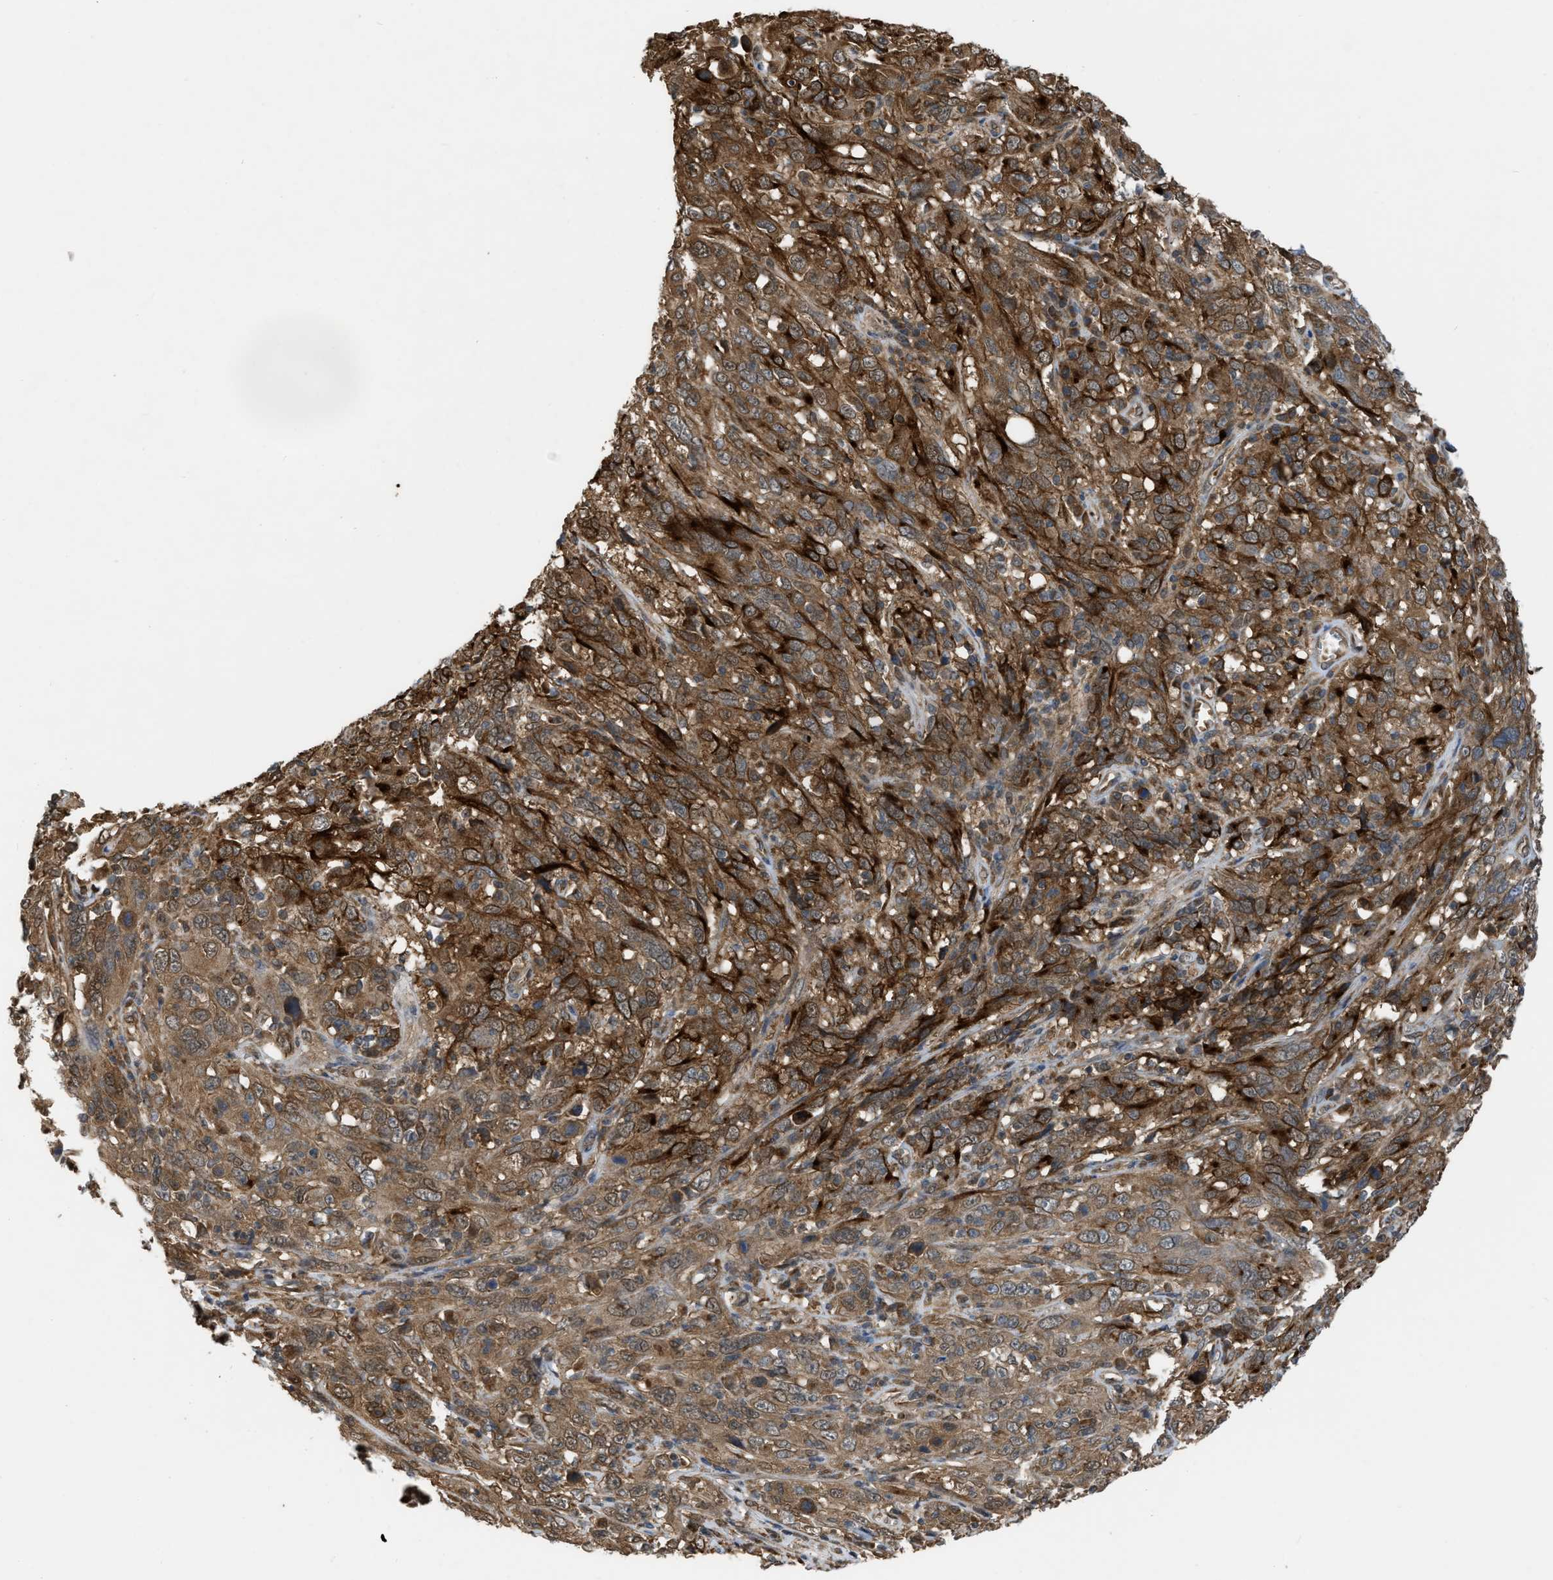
{"staining": {"intensity": "moderate", "quantity": ">75%", "location": "cytoplasmic/membranous"}, "tissue": "cervical cancer", "cell_type": "Tumor cells", "image_type": "cancer", "snomed": [{"axis": "morphology", "description": "Squamous cell carcinoma, NOS"}, {"axis": "topography", "description": "Cervix"}], "caption": "Immunohistochemistry image of neoplastic tissue: human cervical cancer stained using IHC exhibits medium levels of moderate protein expression localized specifically in the cytoplasmic/membranous of tumor cells, appearing as a cytoplasmic/membranous brown color.", "gene": "BCL7C", "patient": {"sex": "female", "age": 46}}